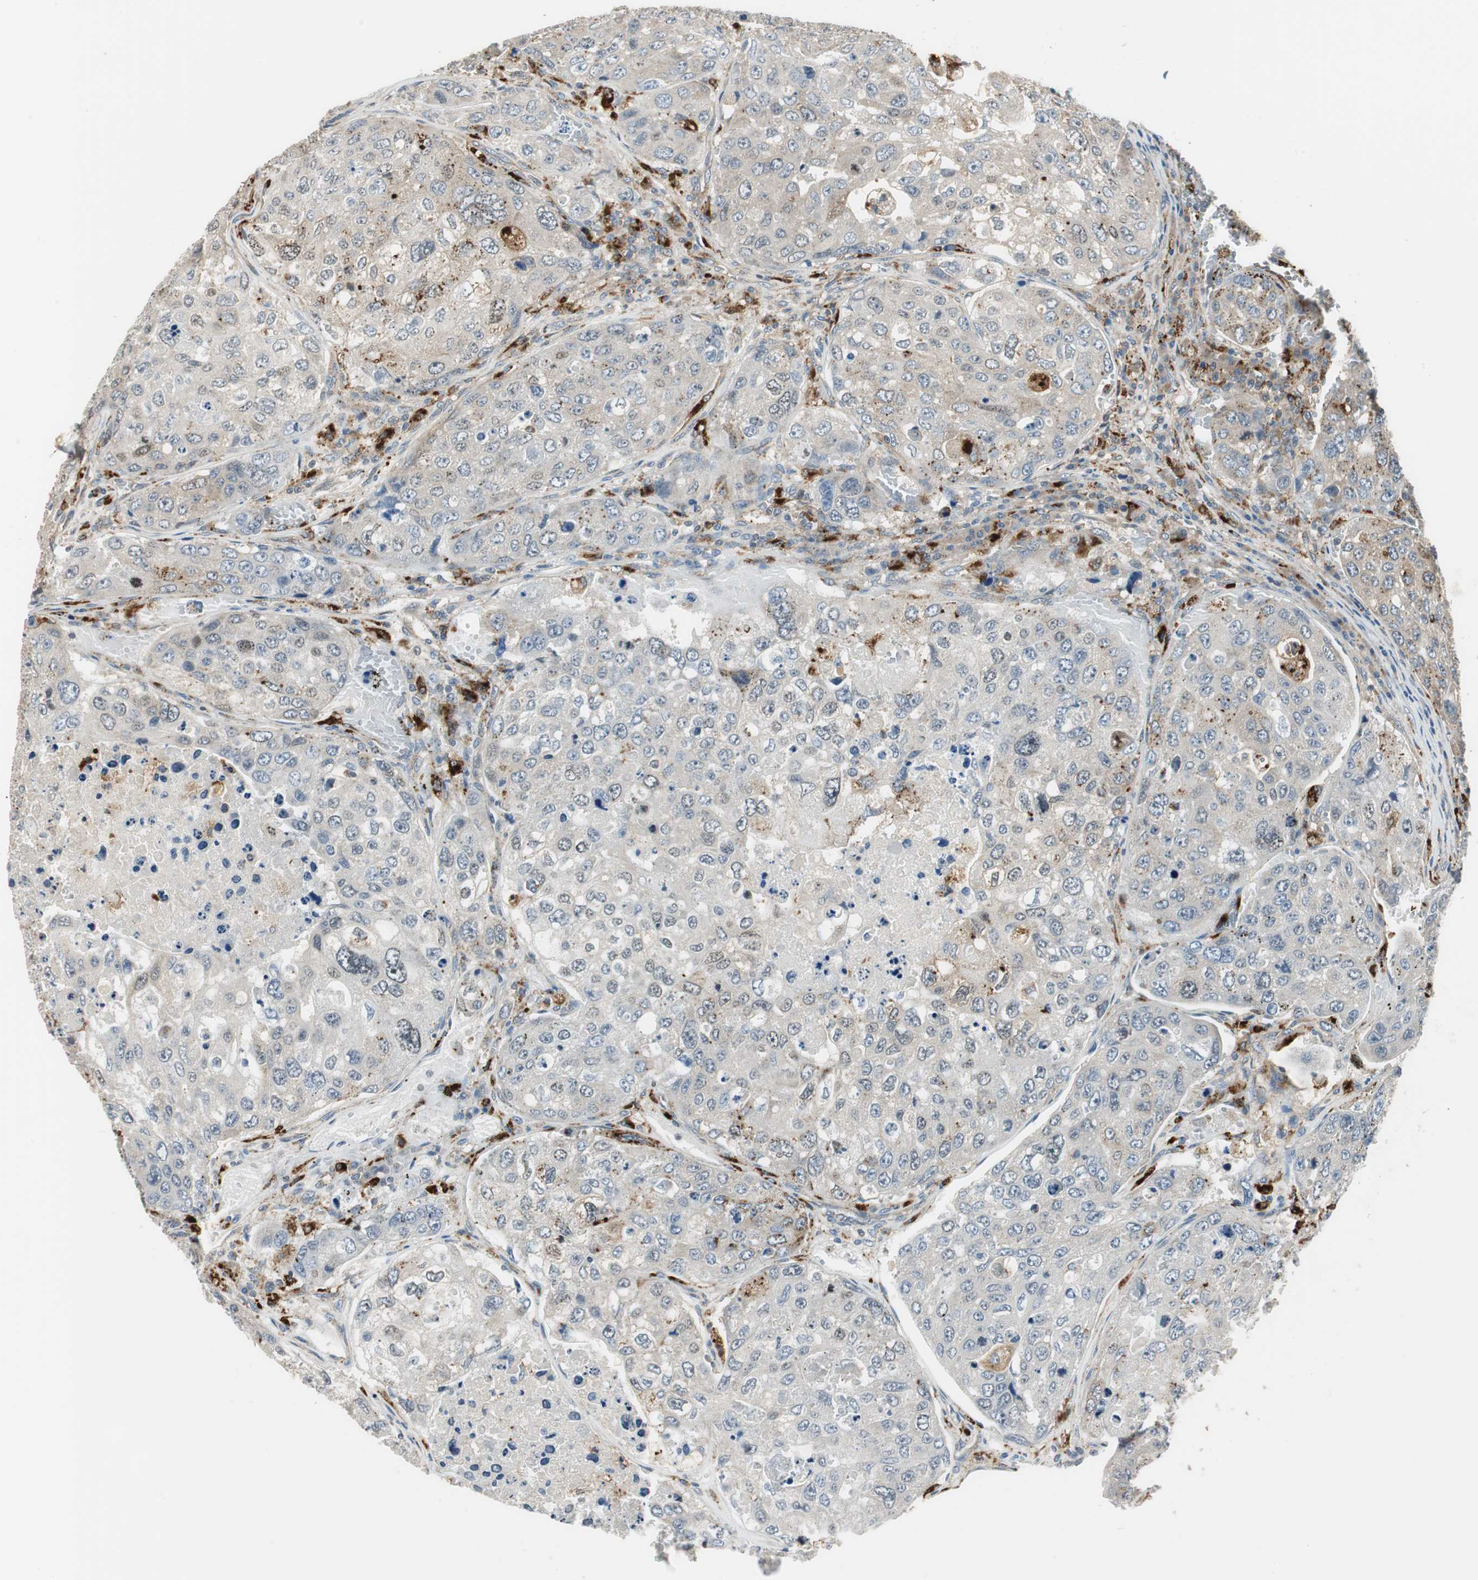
{"staining": {"intensity": "moderate", "quantity": ">75%", "location": "cytoplasmic/membranous"}, "tissue": "urothelial cancer", "cell_type": "Tumor cells", "image_type": "cancer", "snomed": [{"axis": "morphology", "description": "Urothelial carcinoma, High grade"}, {"axis": "topography", "description": "Lymph node"}, {"axis": "topography", "description": "Urinary bladder"}], "caption": "A high-resolution histopathology image shows IHC staining of urothelial cancer, which displays moderate cytoplasmic/membranous expression in about >75% of tumor cells.", "gene": "NCK1", "patient": {"sex": "male", "age": 51}}